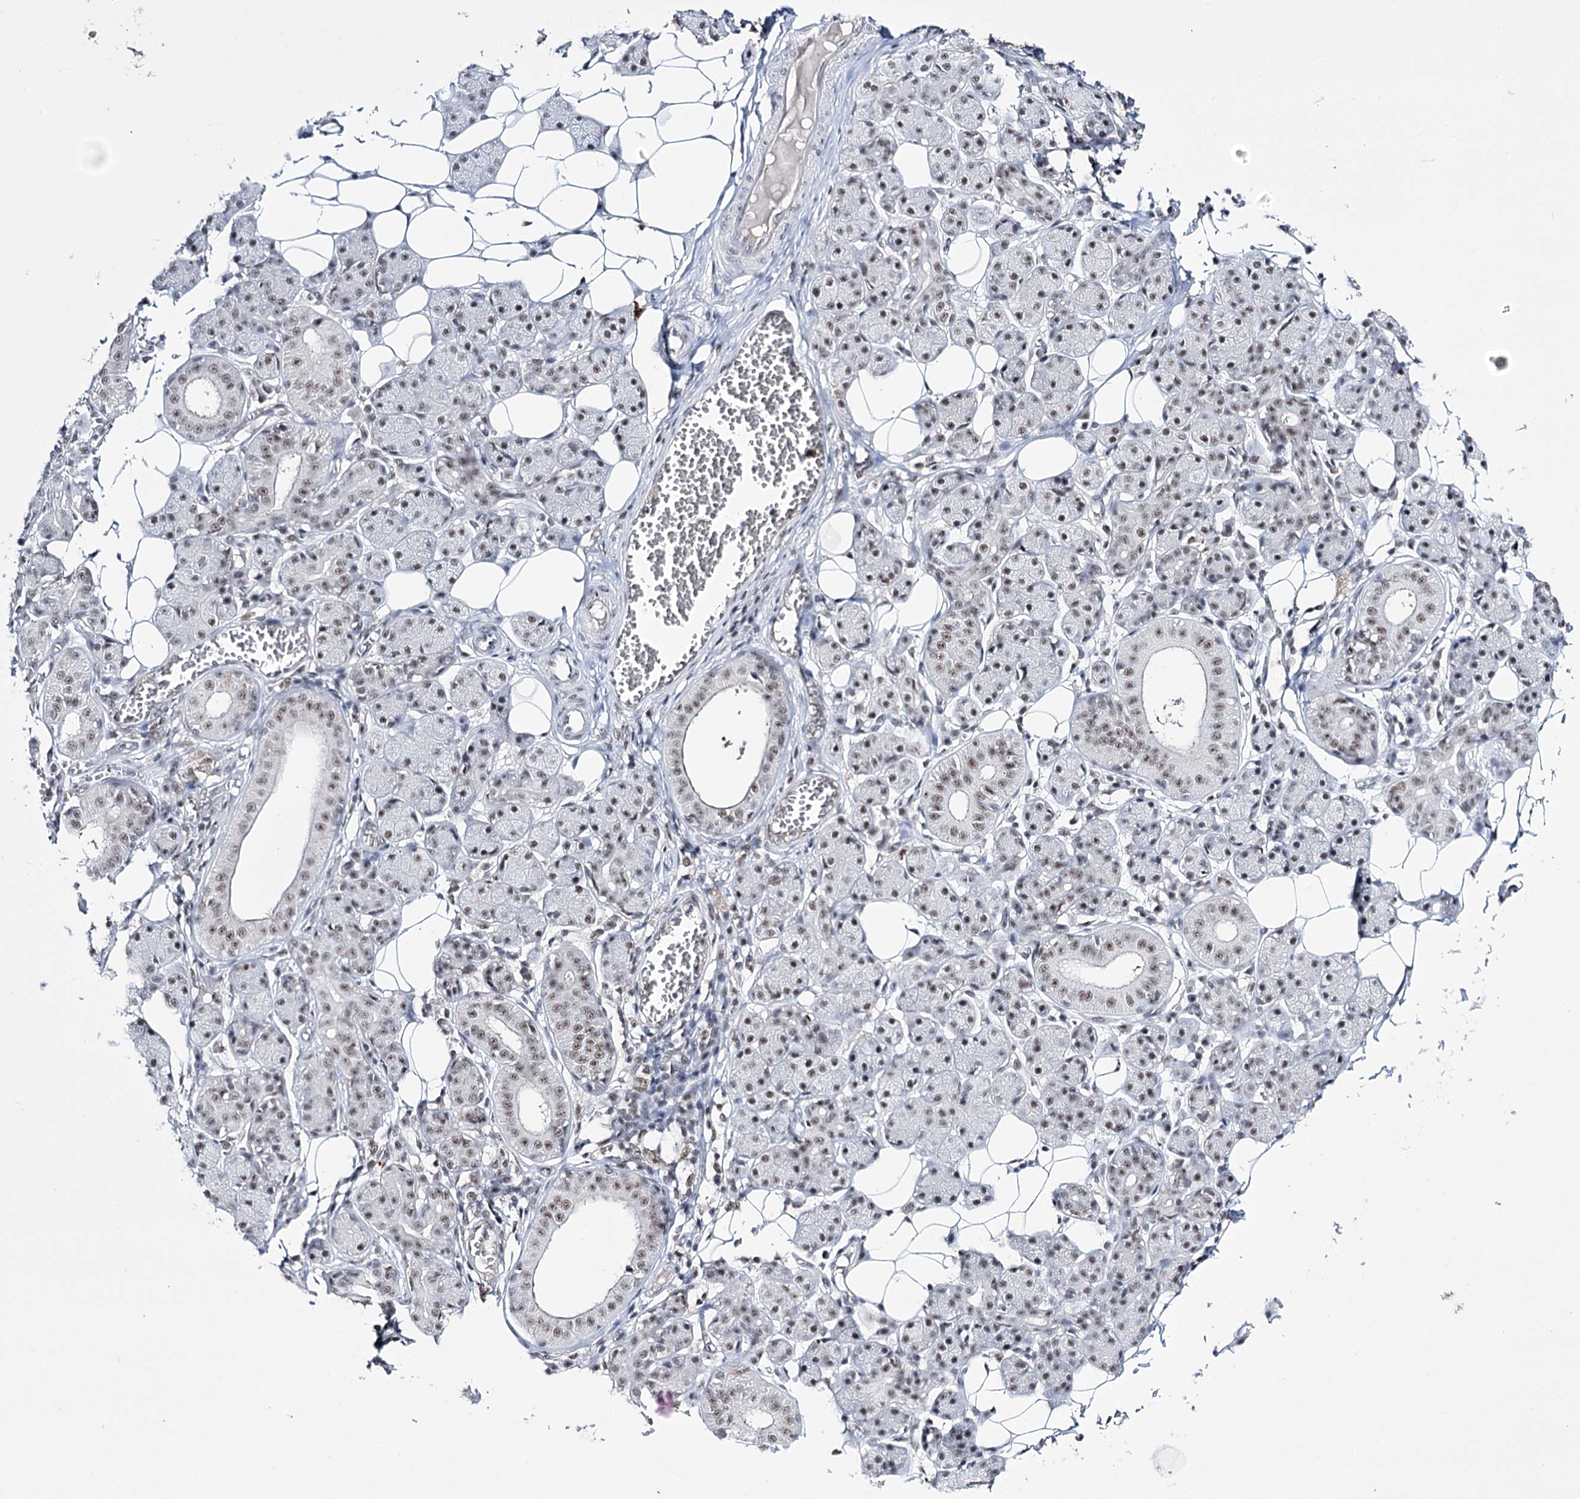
{"staining": {"intensity": "moderate", "quantity": ">75%", "location": "nuclear"}, "tissue": "salivary gland", "cell_type": "Glandular cells", "image_type": "normal", "snomed": [{"axis": "morphology", "description": "Normal tissue, NOS"}, {"axis": "topography", "description": "Salivary gland"}], "caption": "This micrograph exhibits immunohistochemistry (IHC) staining of normal salivary gland, with medium moderate nuclear expression in about >75% of glandular cells.", "gene": "PRPF40A", "patient": {"sex": "female", "age": 33}}